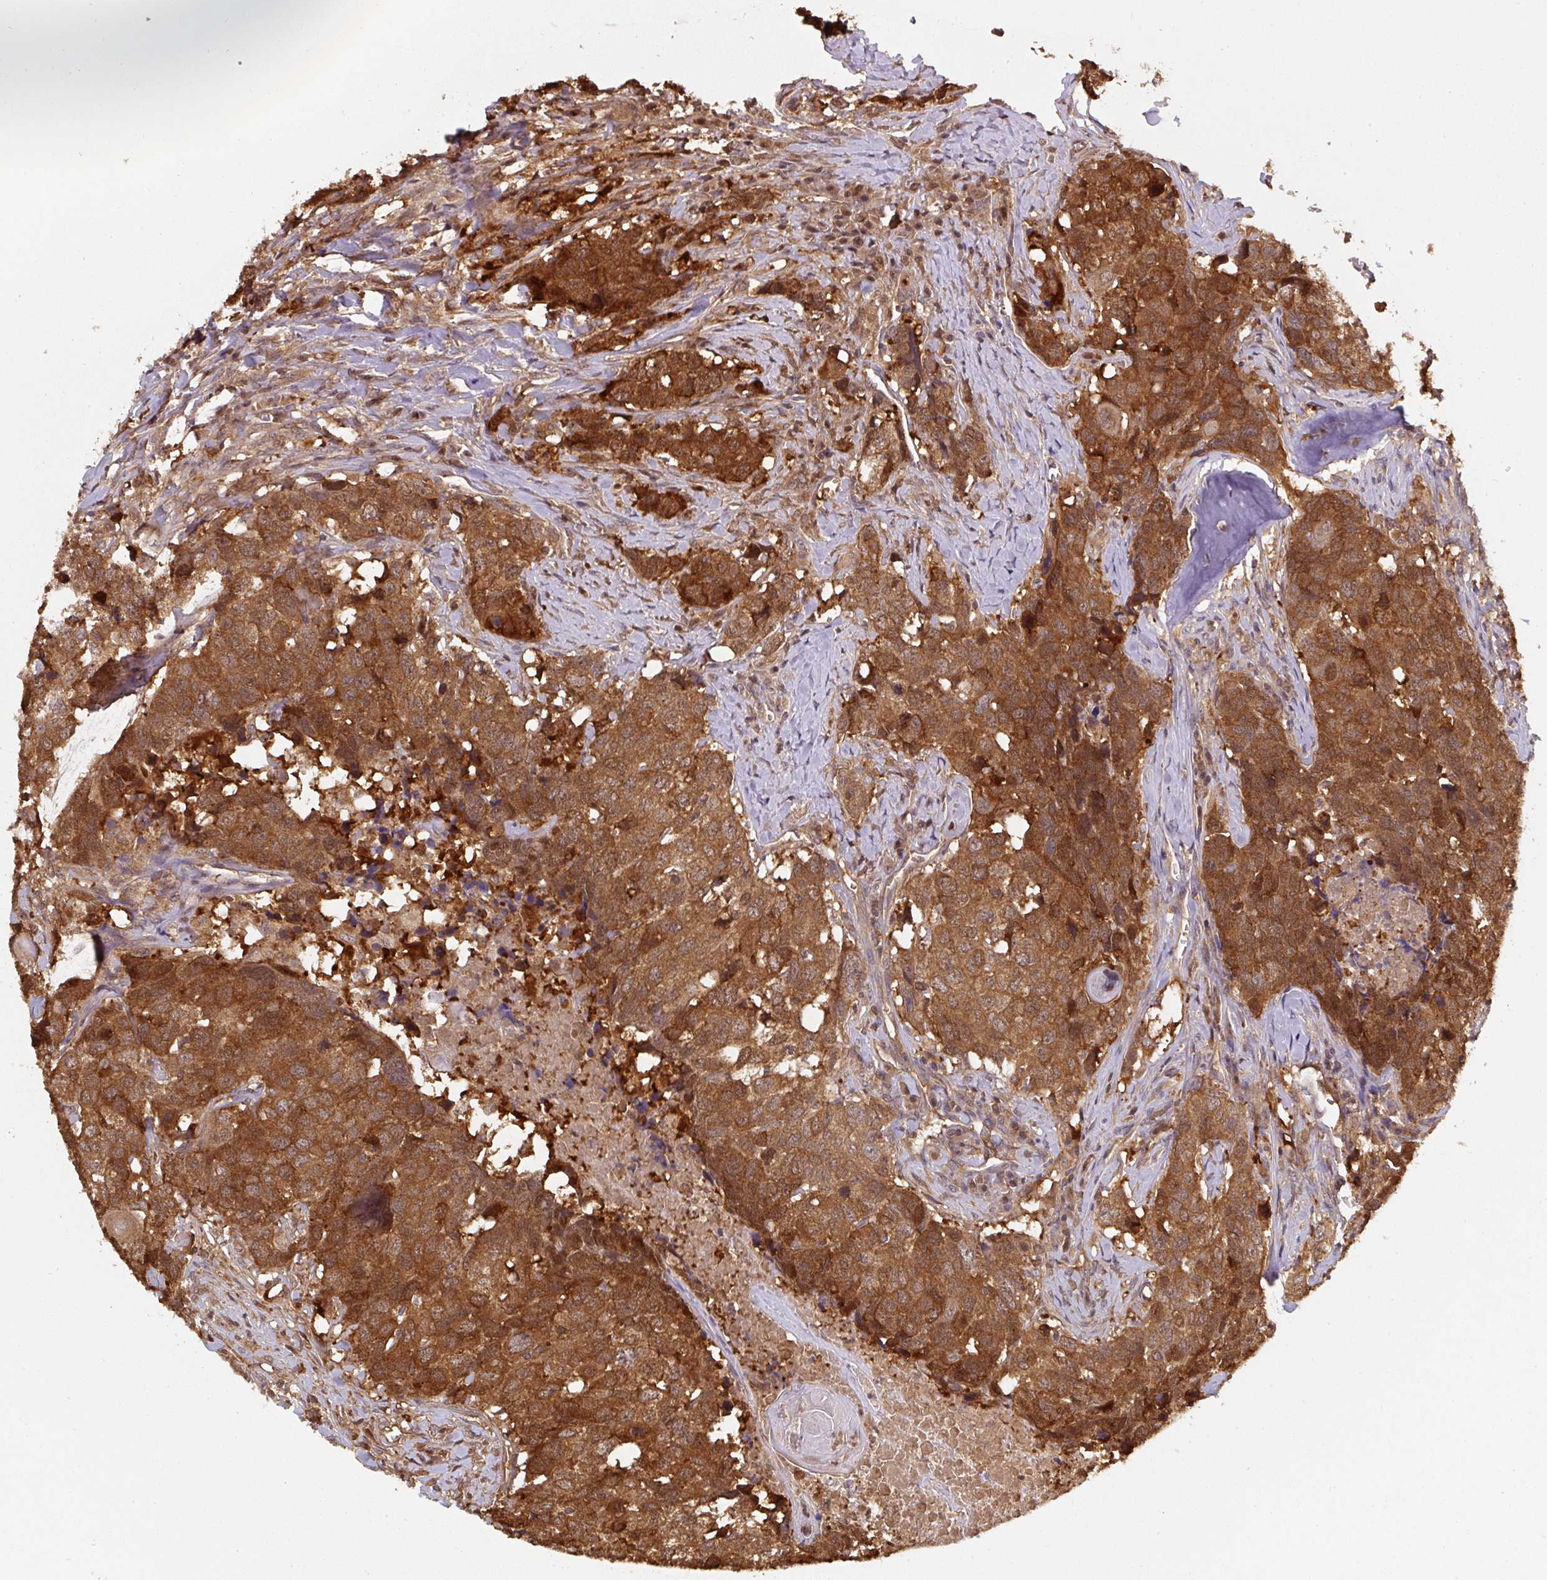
{"staining": {"intensity": "moderate", "quantity": ">75%", "location": "cytoplasmic/membranous,nuclear"}, "tissue": "head and neck cancer", "cell_type": "Tumor cells", "image_type": "cancer", "snomed": [{"axis": "morphology", "description": "Normal tissue, NOS"}, {"axis": "morphology", "description": "Squamous cell carcinoma, NOS"}, {"axis": "topography", "description": "Skeletal muscle"}, {"axis": "topography", "description": "Vascular tissue"}, {"axis": "topography", "description": "Peripheral nerve tissue"}, {"axis": "topography", "description": "Head-Neck"}], "caption": "This image shows IHC staining of human squamous cell carcinoma (head and neck), with medium moderate cytoplasmic/membranous and nuclear expression in about >75% of tumor cells.", "gene": "ST13", "patient": {"sex": "male", "age": 66}}